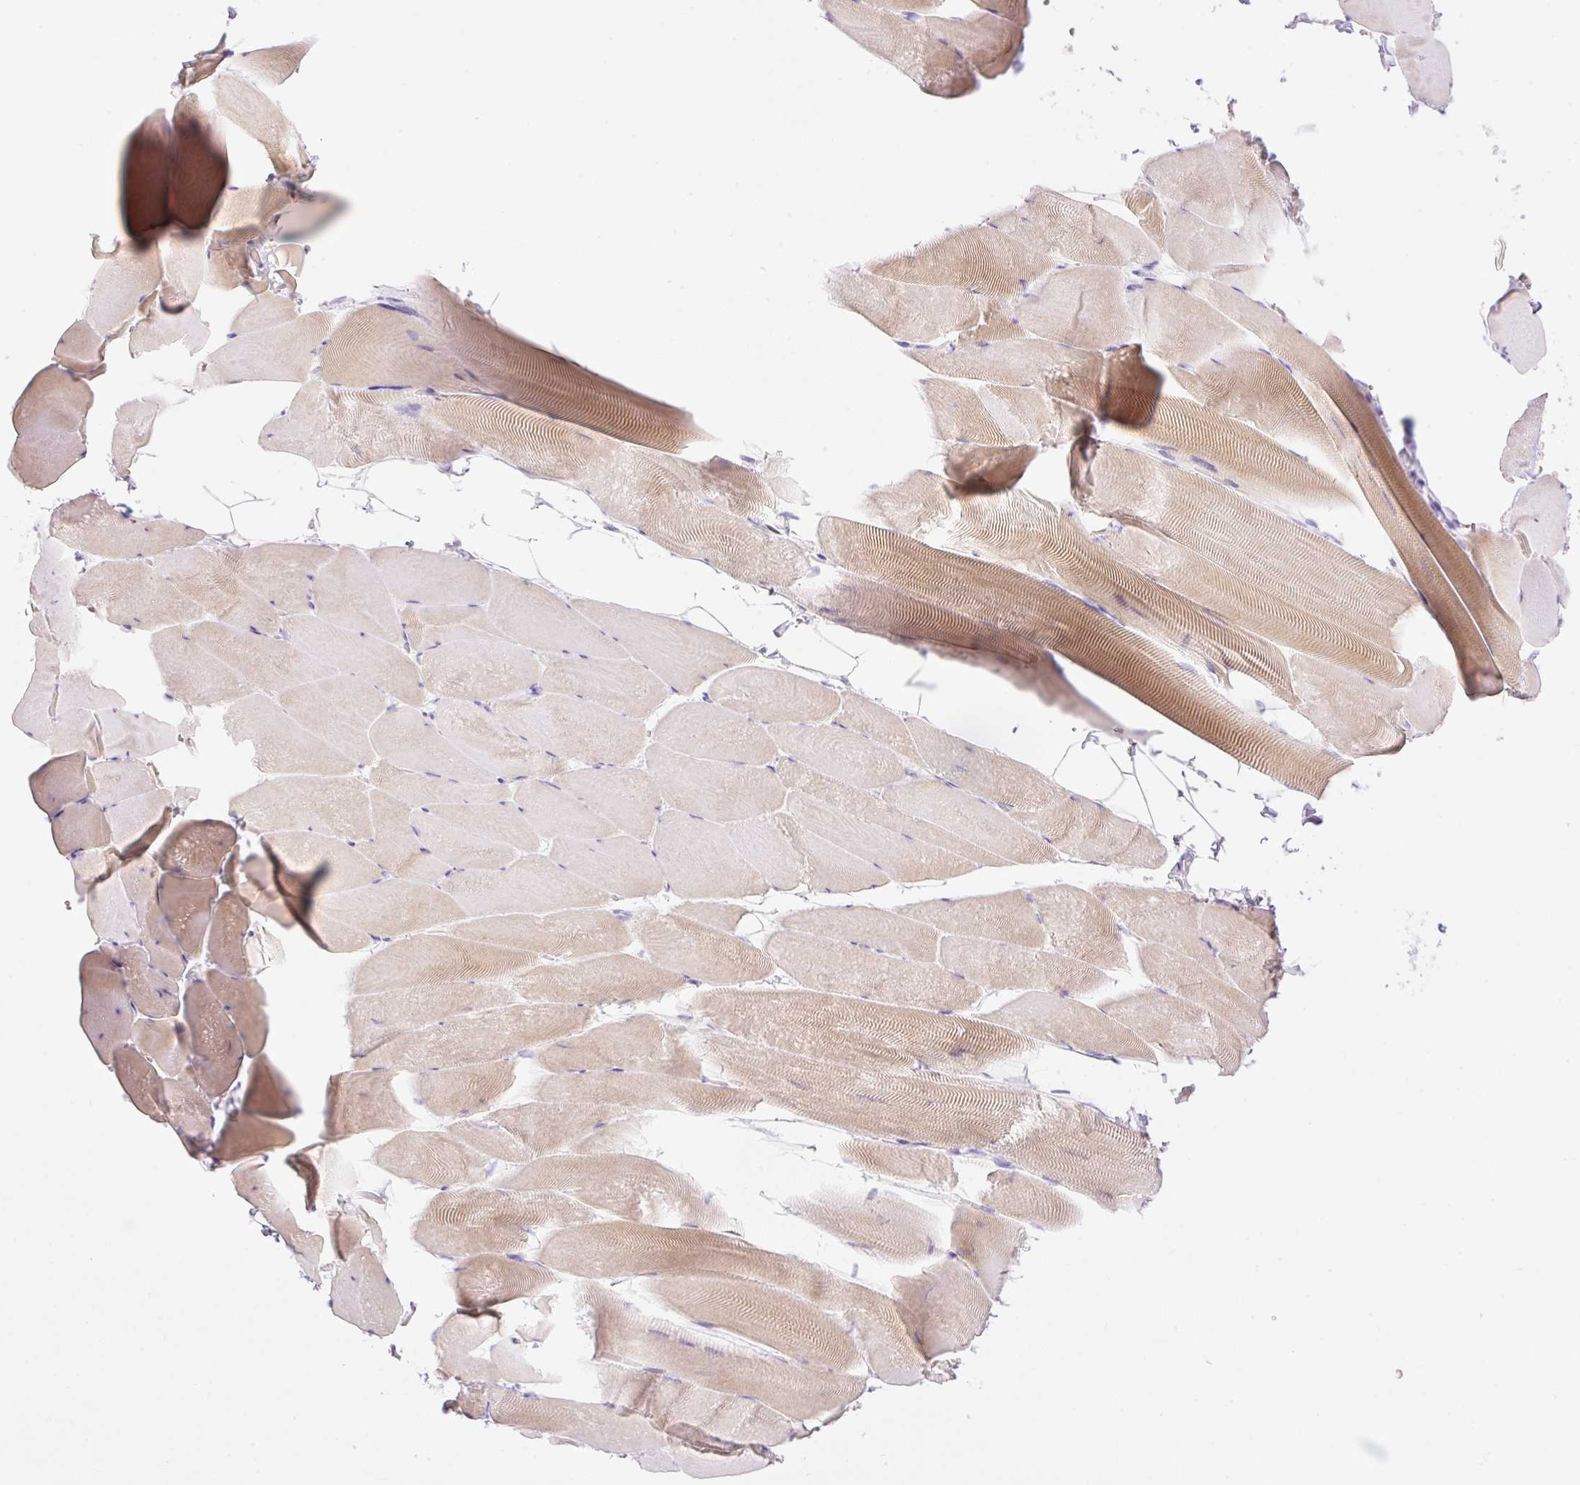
{"staining": {"intensity": "weak", "quantity": "25%-75%", "location": "cytoplasmic/membranous"}, "tissue": "skeletal muscle", "cell_type": "Myocytes", "image_type": "normal", "snomed": [{"axis": "morphology", "description": "Normal tissue, NOS"}, {"axis": "topography", "description": "Skeletal muscle"}], "caption": "The immunohistochemical stain labels weak cytoplasmic/membranous expression in myocytes of normal skeletal muscle.", "gene": "PALM3", "patient": {"sex": "female", "age": 64}}